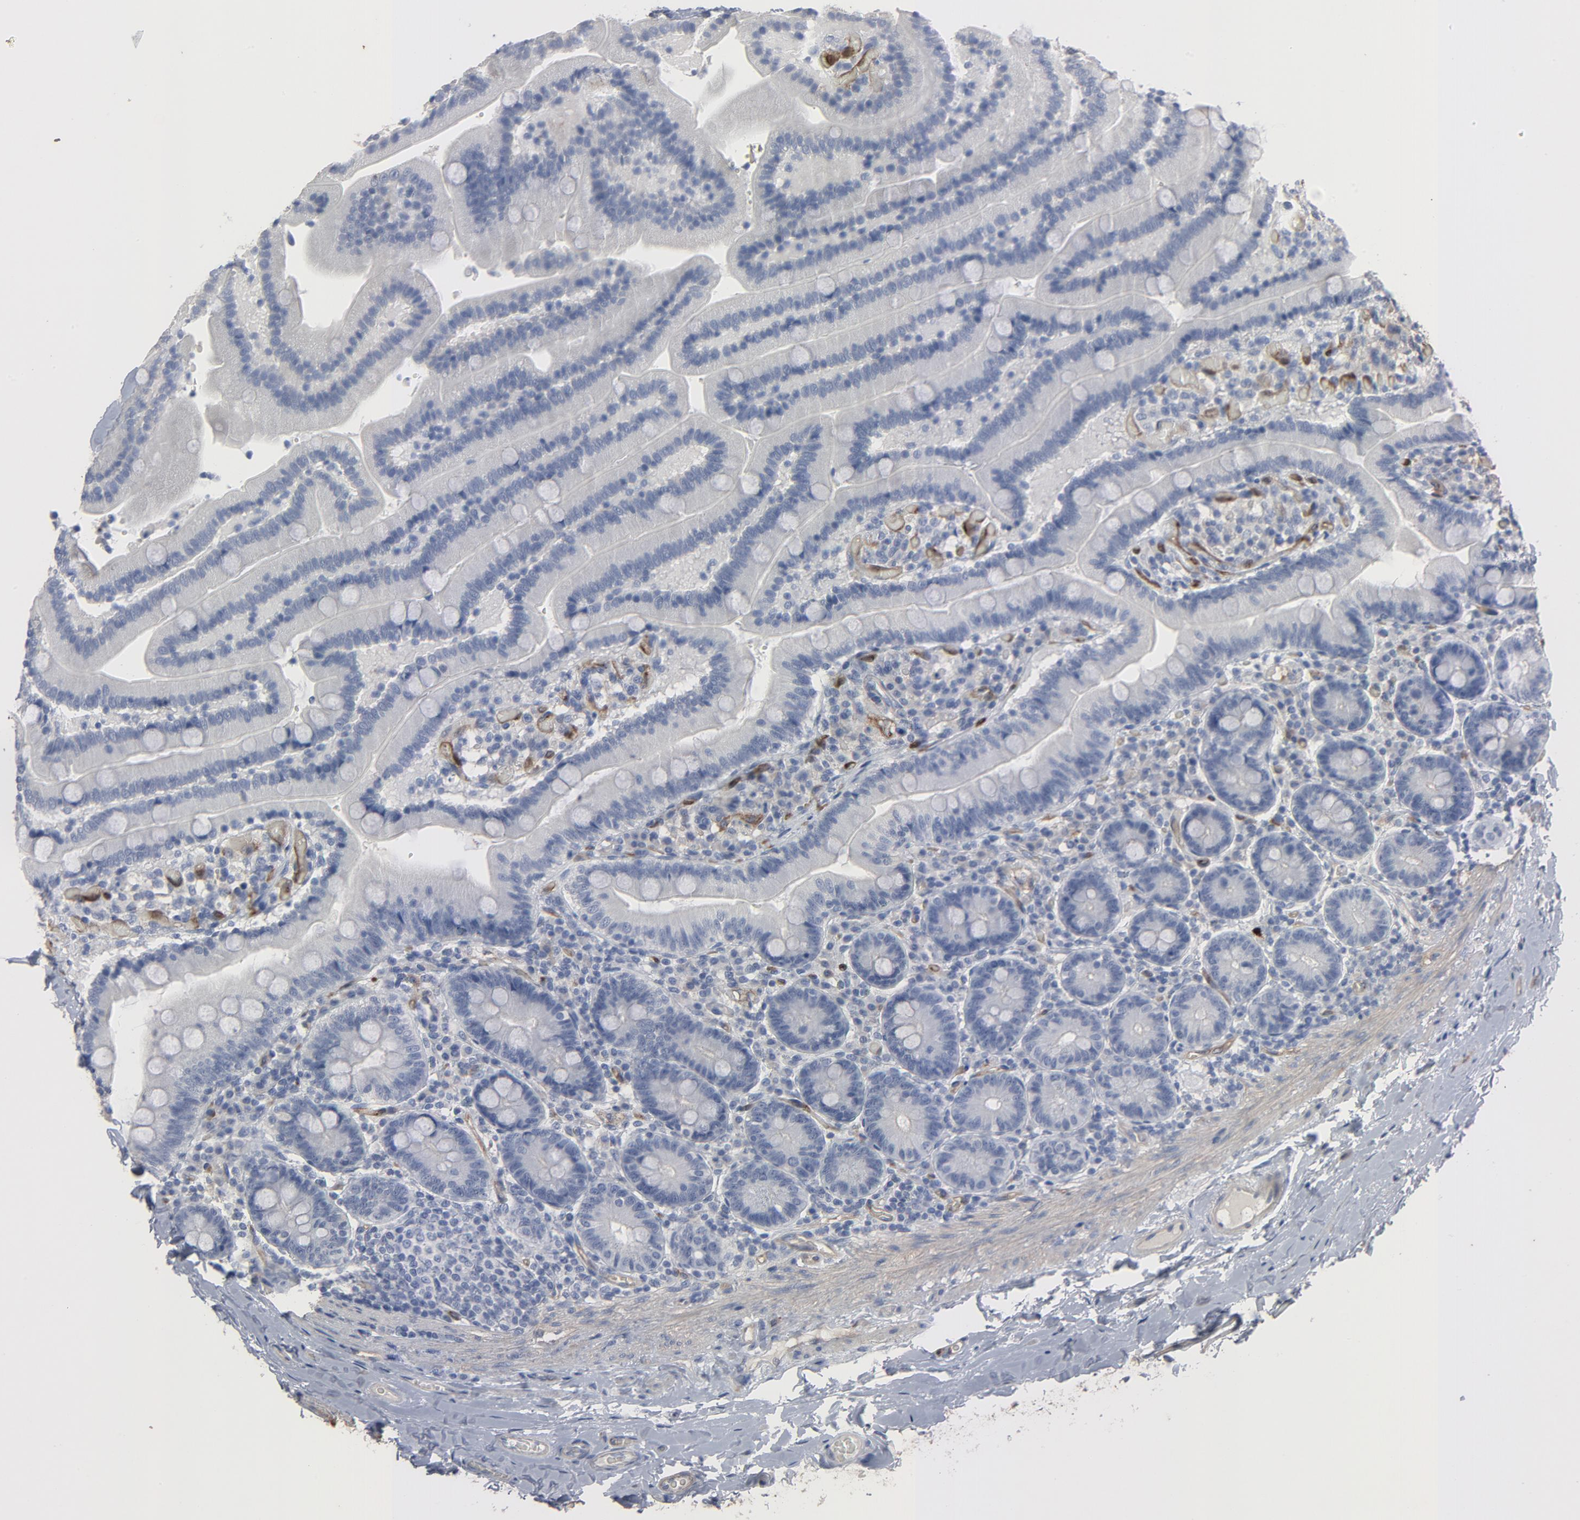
{"staining": {"intensity": "negative", "quantity": "none", "location": "none"}, "tissue": "duodenum", "cell_type": "Glandular cells", "image_type": "normal", "snomed": [{"axis": "morphology", "description": "Normal tissue, NOS"}, {"axis": "topography", "description": "Duodenum"}], "caption": "The image exhibits no significant expression in glandular cells of duodenum.", "gene": "KDR", "patient": {"sex": "male", "age": 66}}